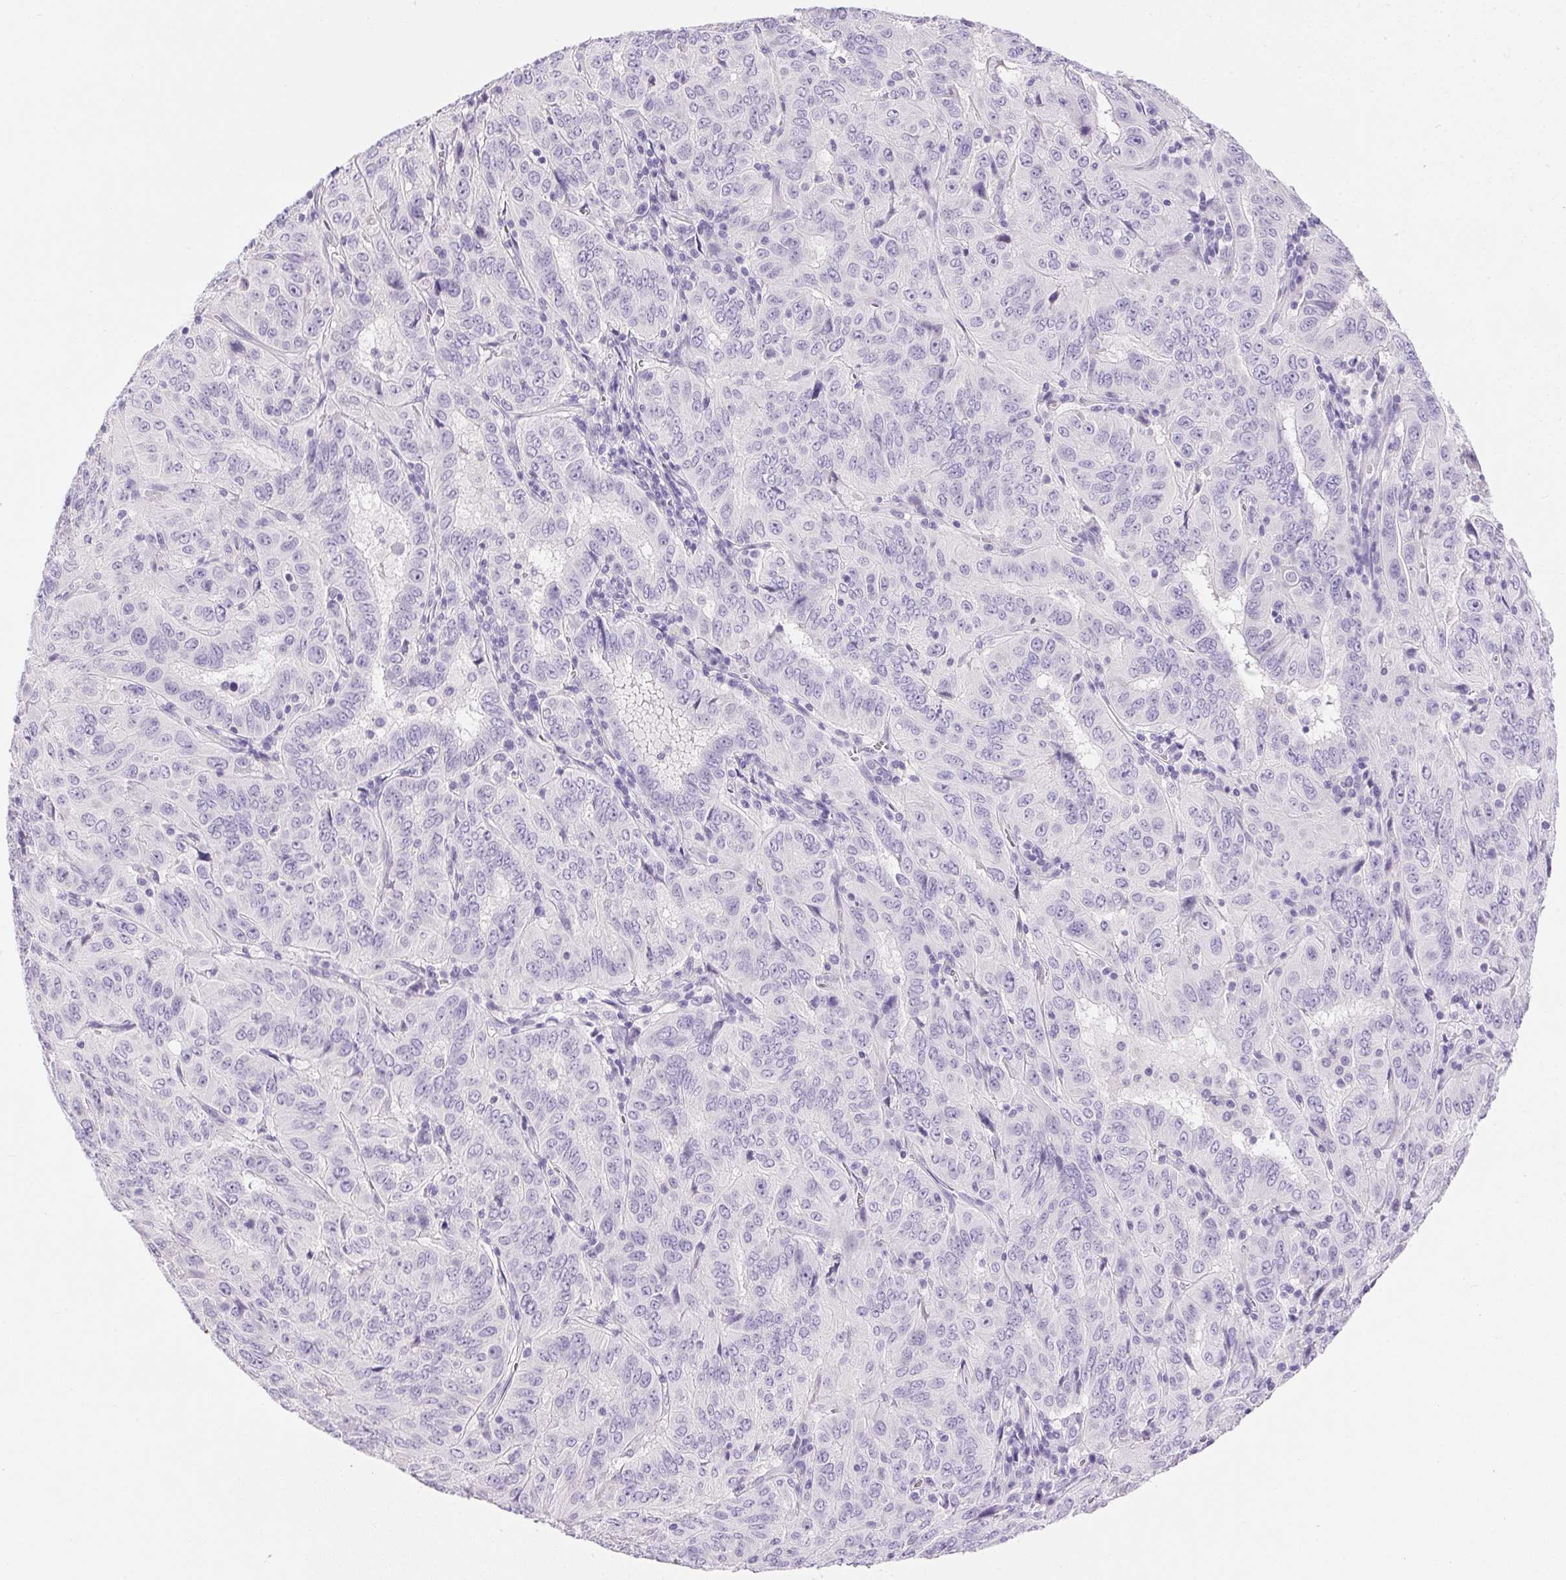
{"staining": {"intensity": "negative", "quantity": "none", "location": "none"}, "tissue": "pancreatic cancer", "cell_type": "Tumor cells", "image_type": "cancer", "snomed": [{"axis": "morphology", "description": "Adenocarcinoma, NOS"}, {"axis": "topography", "description": "Pancreas"}], "caption": "Immunohistochemistry image of neoplastic tissue: pancreatic adenocarcinoma stained with DAB reveals no significant protein positivity in tumor cells.", "gene": "ATP6V0A4", "patient": {"sex": "male", "age": 63}}